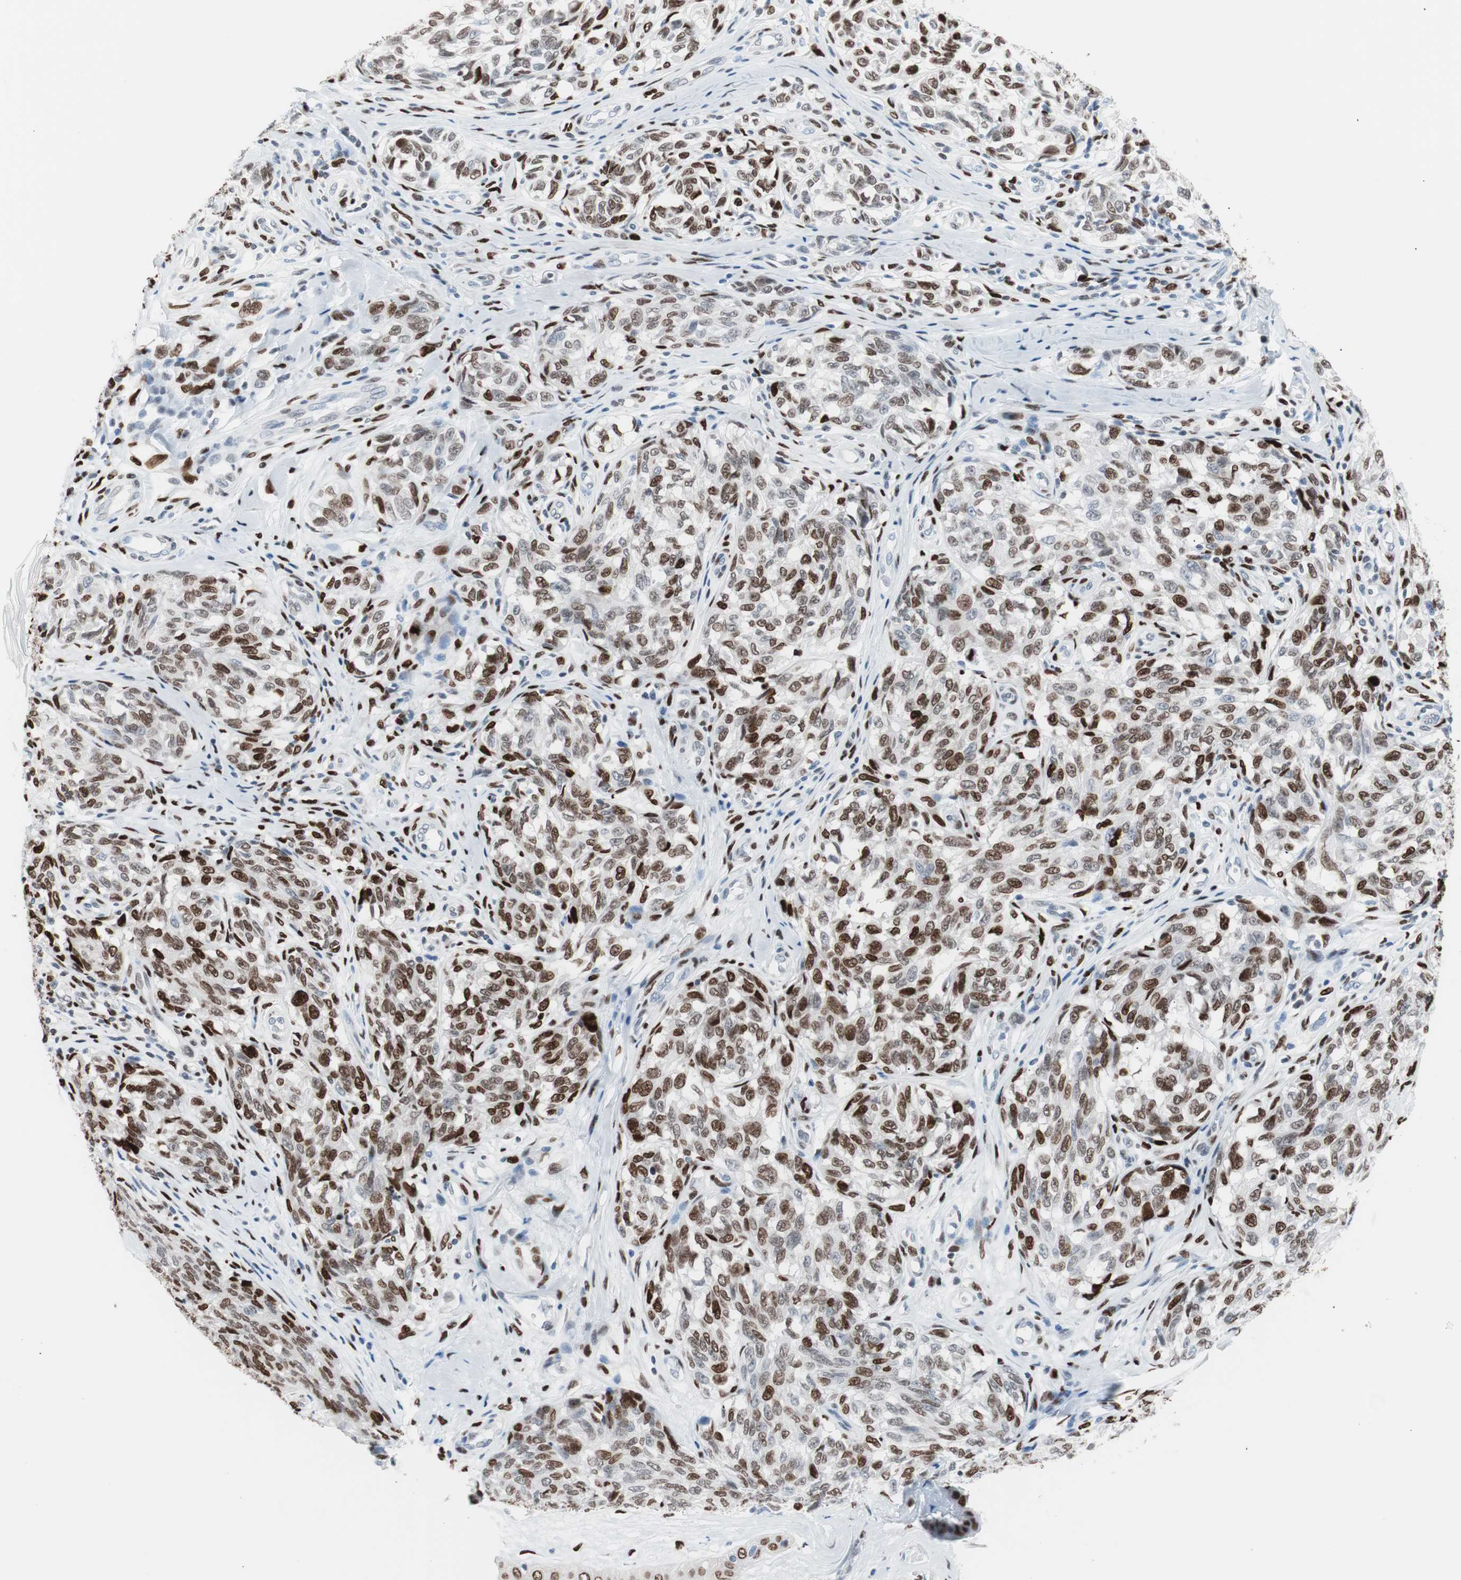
{"staining": {"intensity": "moderate", "quantity": ">75%", "location": "nuclear"}, "tissue": "melanoma", "cell_type": "Tumor cells", "image_type": "cancer", "snomed": [{"axis": "morphology", "description": "Malignant melanoma, NOS"}, {"axis": "topography", "description": "Skin"}], "caption": "Immunohistochemistry micrograph of neoplastic tissue: human melanoma stained using IHC displays medium levels of moderate protein expression localized specifically in the nuclear of tumor cells, appearing as a nuclear brown color.", "gene": "CEBPB", "patient": {"sex": "female", "age": 64}}